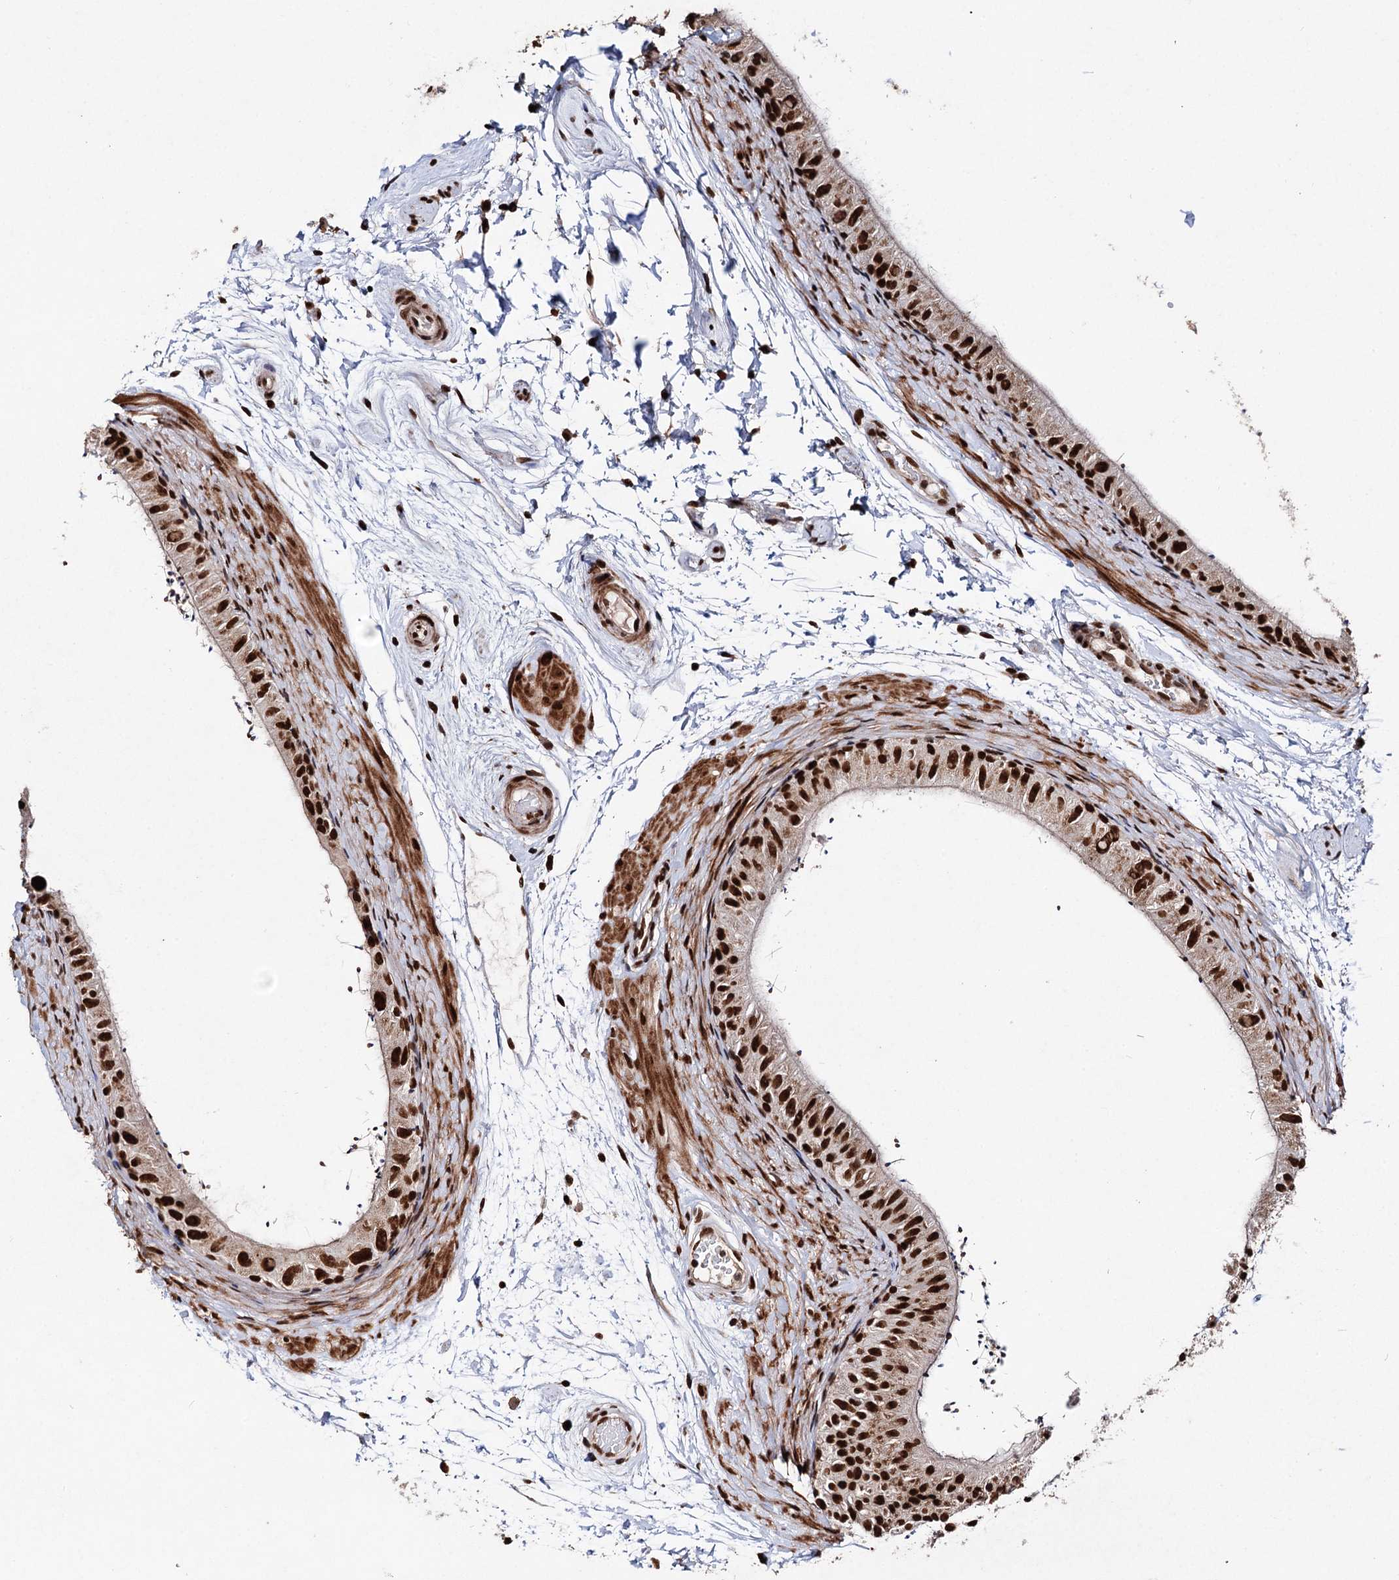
{"staining": {"intensity": "strong", "quantity": ">75%", "location": "nuclear"}, "tissue": "epididymis", "cell_type": "Glandular cells", "image_type": "normal", "snomed": [{"axis": "morphology", "description": "Normal tissue, NOS"}, {"axis": "topography", "description": "Epididymis"}], "caption": "Protein positivity by IHC displays strong nuclear expression in approximately >75% of glandular cells in unremarkable epididymis.", "gene": "MATR3", "patient": {"sex": "male", "age": 50}}